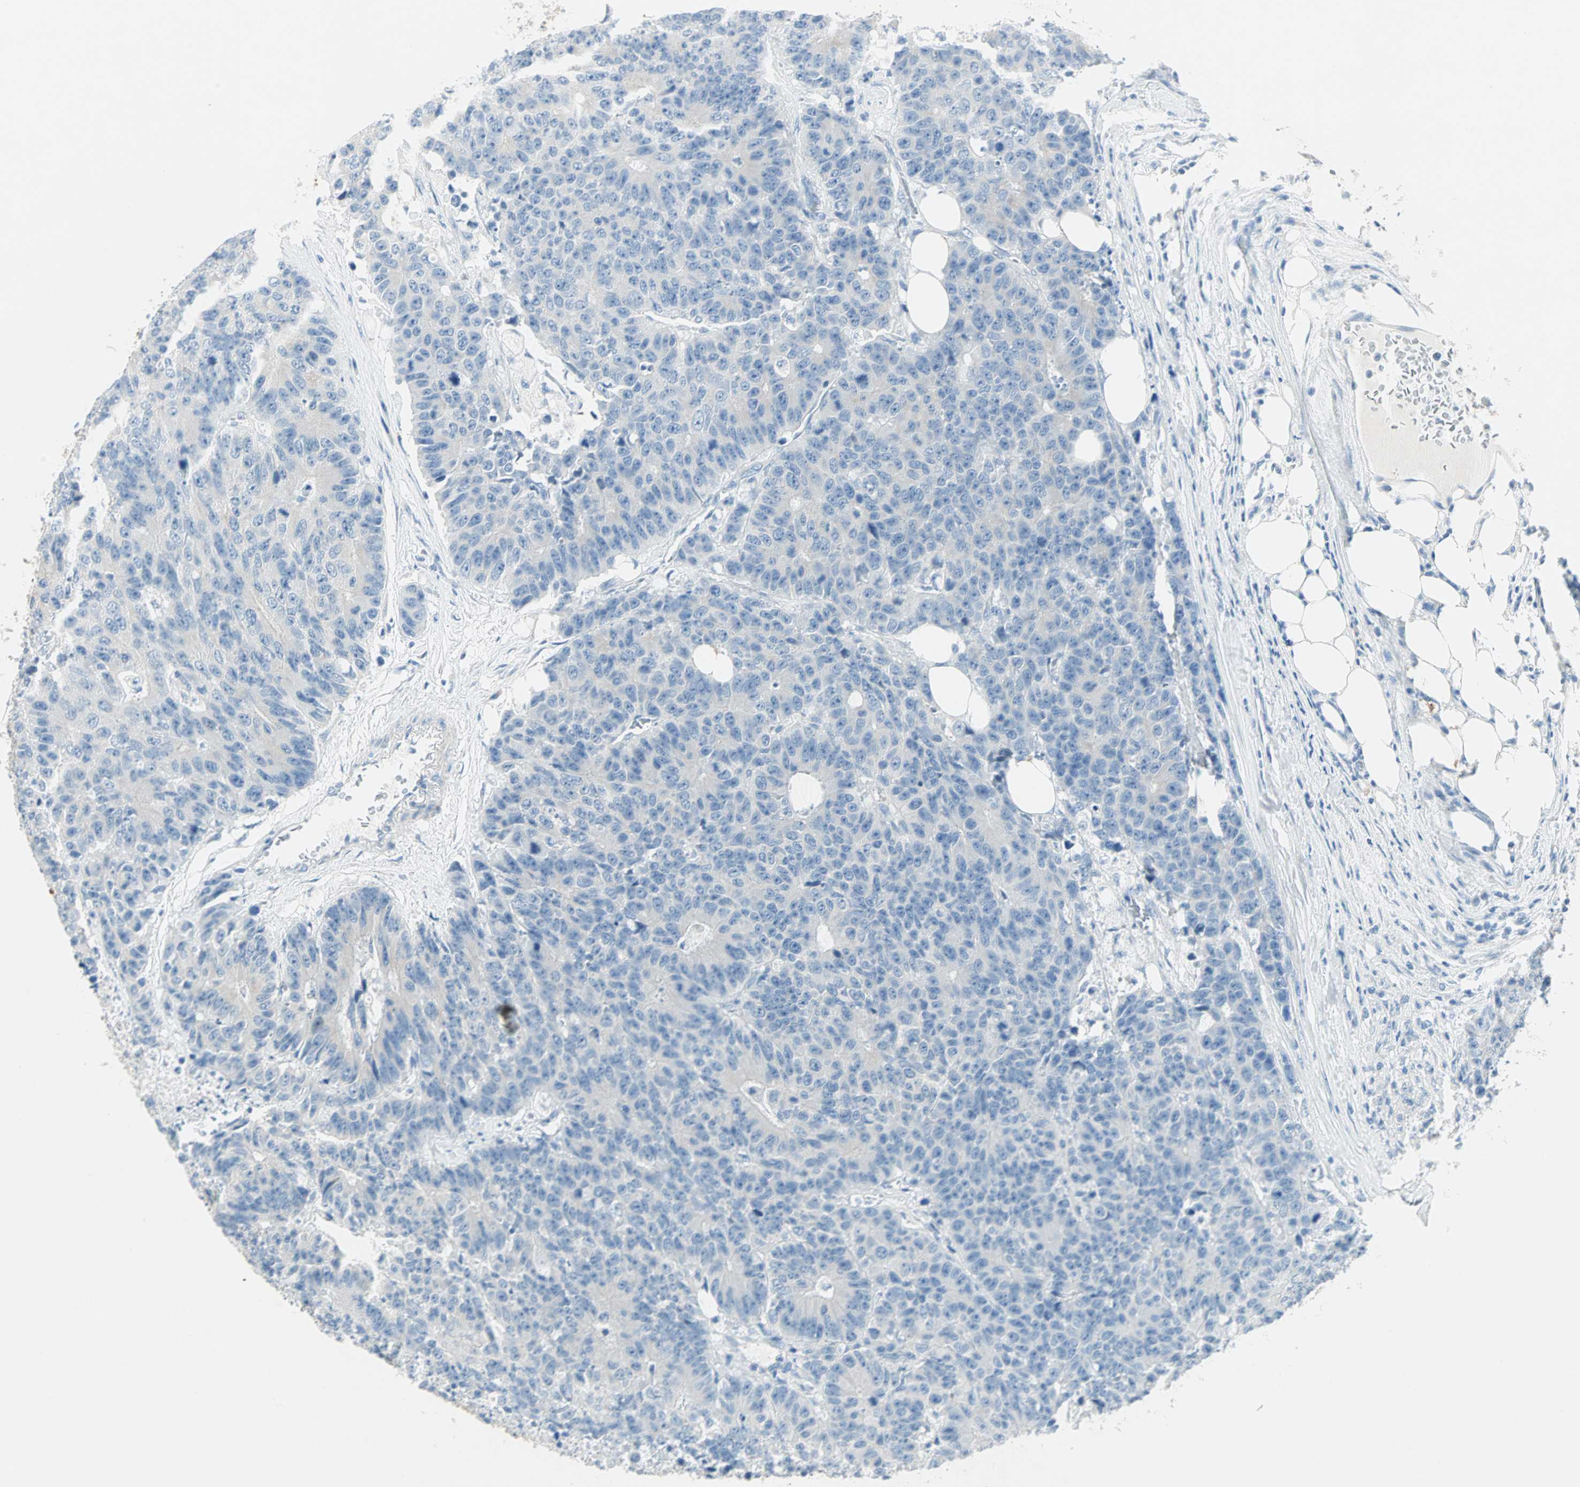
{"staining": {"intensity": "negative", "quantity": "none", "location": "none"}, "tissue": "colorectal cancer", "cell_type": "Tumor cells", "image_type": "cancer", "snomed": [{"axis": "morphology", "description": "Adenocarcinoma, NOS"}, {"axis": "topography", "description": "Colon"}], "caption": "High magnification brightfield microscopy of colorectal cancer stained with DAB (brown) and counterstained with hematoxylin (blue): tumor cells show no significant expression. (Brightfield microscopy of DAB immunohistochemistry (IHC) at high magnification).", "gene": "SULT1C2", "patient": {"sex": "female", "age": 86}}